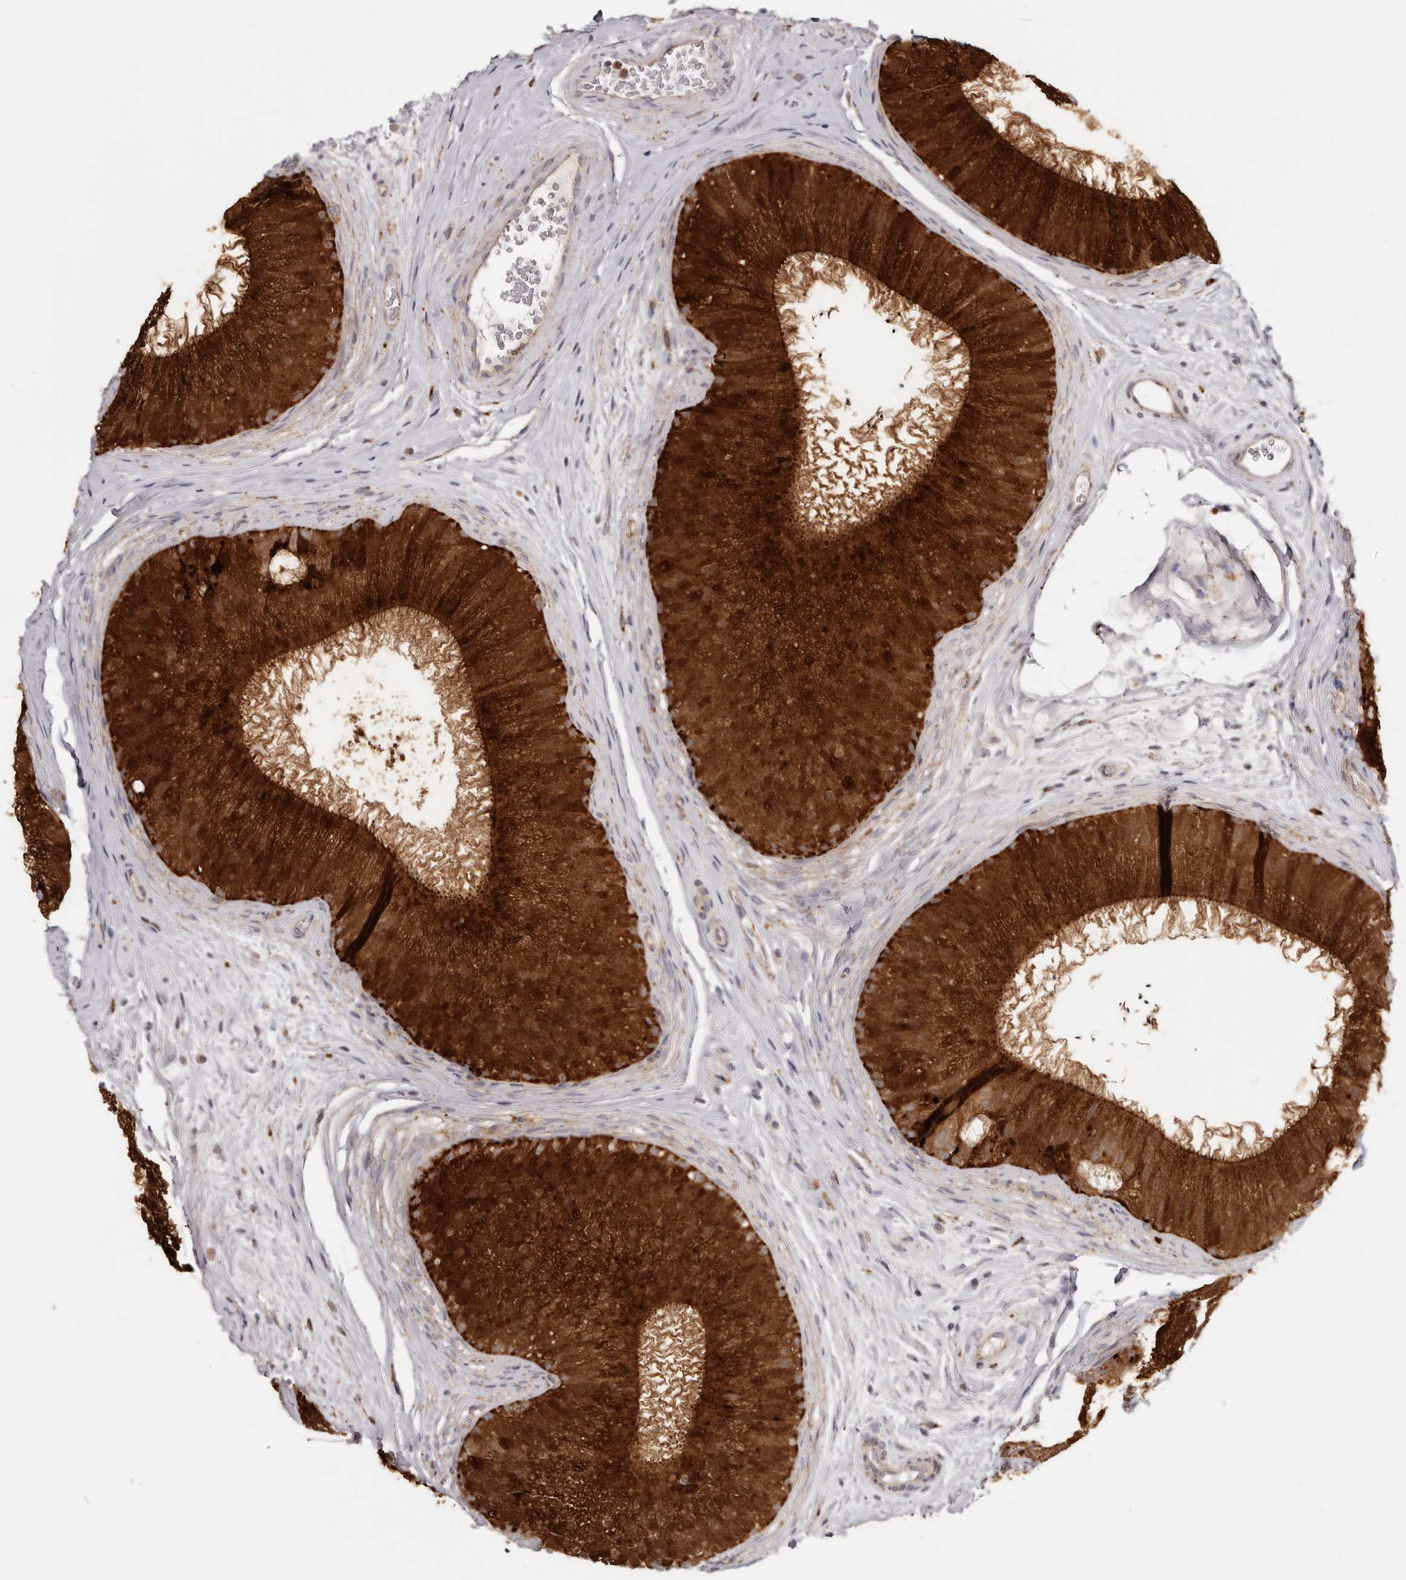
{"staining": {"intensity": "strong", "quantity": ">75%", "location": "cytoplasmic/membranous"}, "tissue": "epididymis", "cell_type": "Glandular cells", "image_type": "normal", "snomed": [{"axis": "morphology", "description": "Normal tissue, NOS"}, {"axis": "topography", "description": "Epididymis"}], "caption": "Immunohistochemistry micrograph of unremarkable human epididymis stained for a protein (brown), which exhibits high levels of strong cytoplasmic/membranous expression in approximately >75% of glandular cells.", "gene": "GRN", "patient": {"sex": "male", "age": 45}}